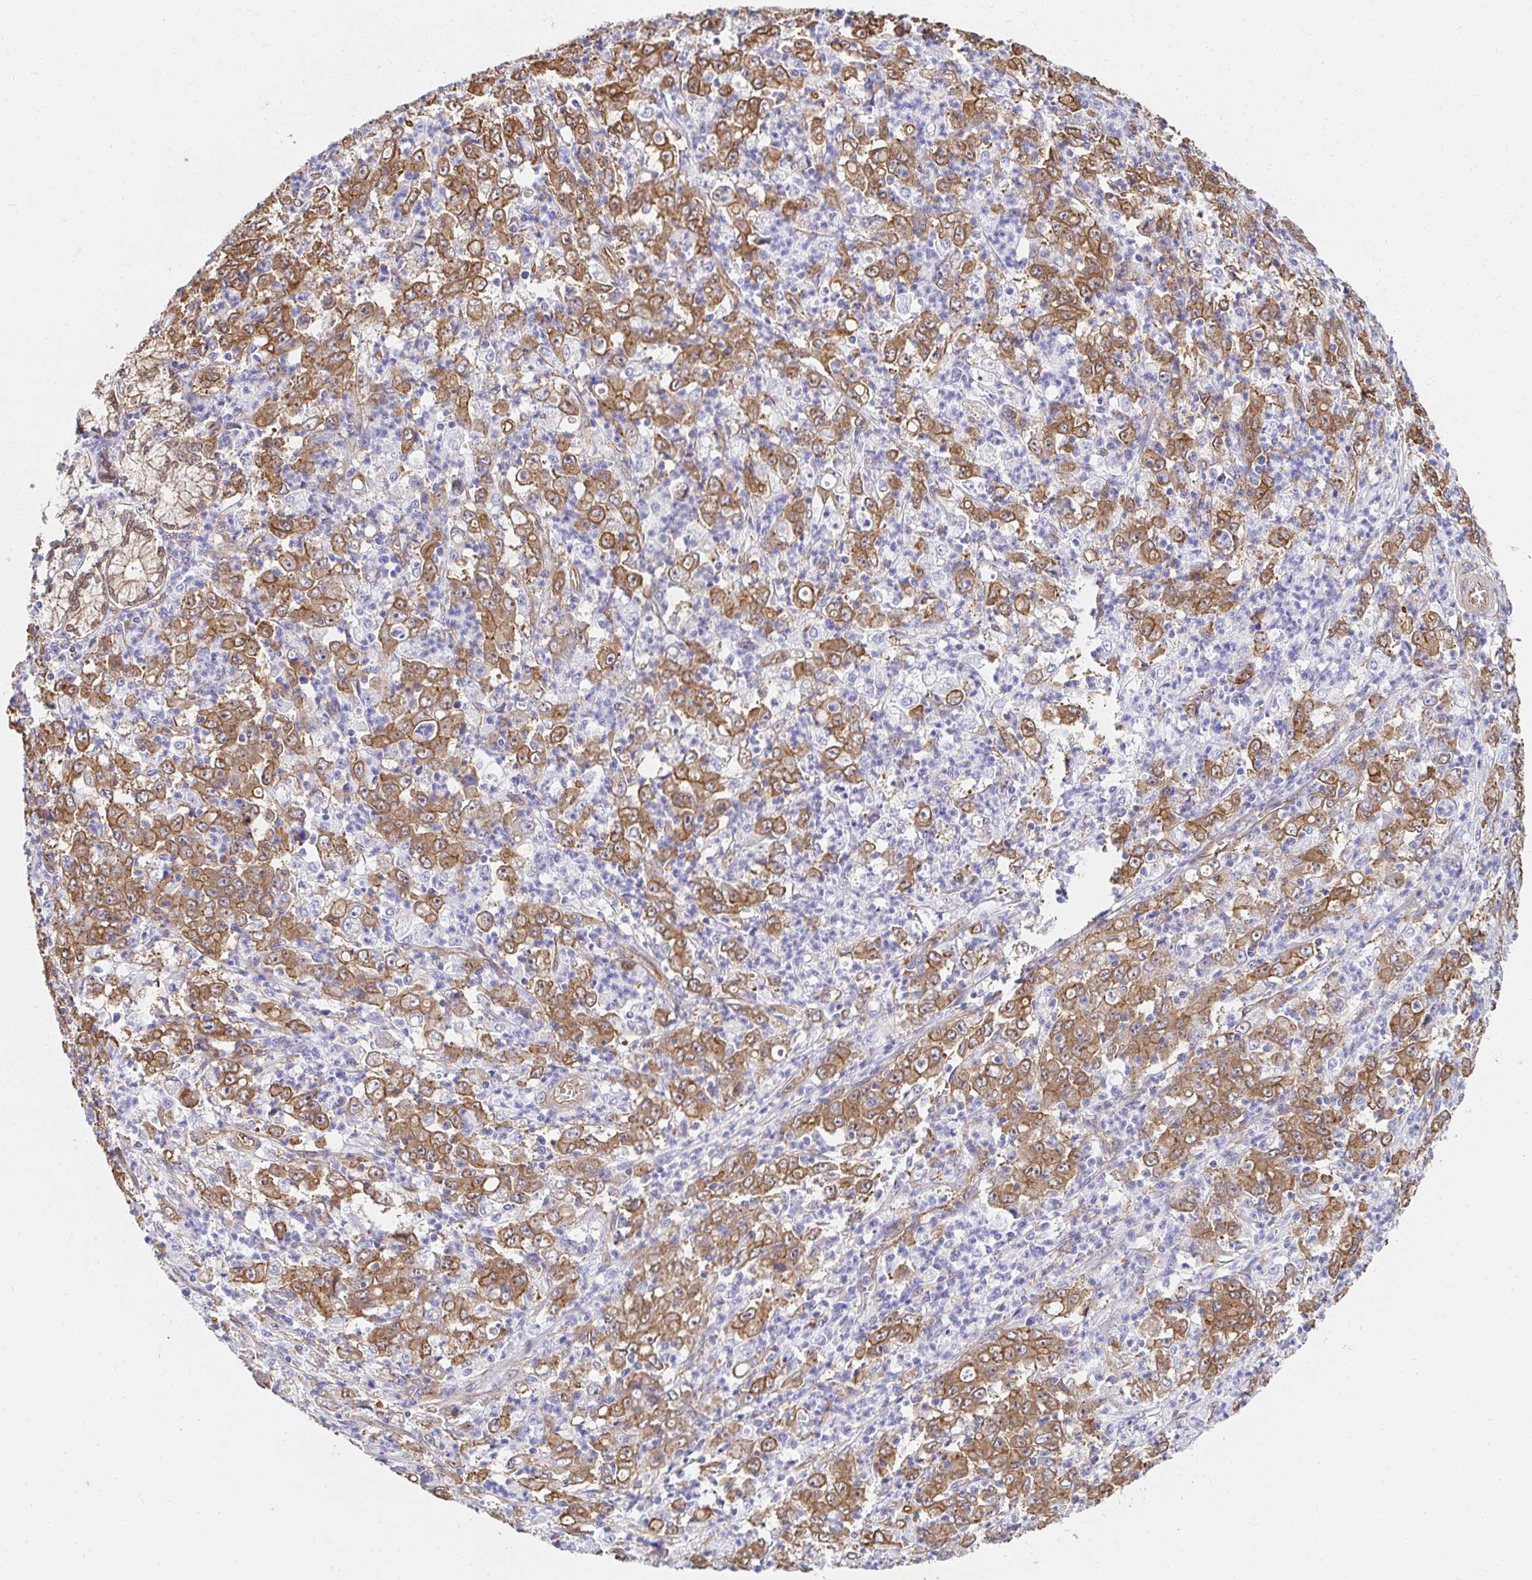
{"staining": {"intensity": "moderate", "quantity": ">75%", "location": "cytoplasmic/membranous"}, "tissue": "stomach cancer", "cell_type": "Tumor cells", "image_type": "cancer", "snomed": [{"axis": "morphology", "description": "Adenocarcinoma, NOS"}, {"axis": "topography", "description": "Stomach, lower"}], "caption": "This histopathology image displays immunohistochemistry (IHC) staining of stomach cancer, with medium moderate cytoplasmic/membranous staining in approximately >75% of tumor cells.", "gene": "CTTN", "patient": {"sex": "female", "age": 71}}